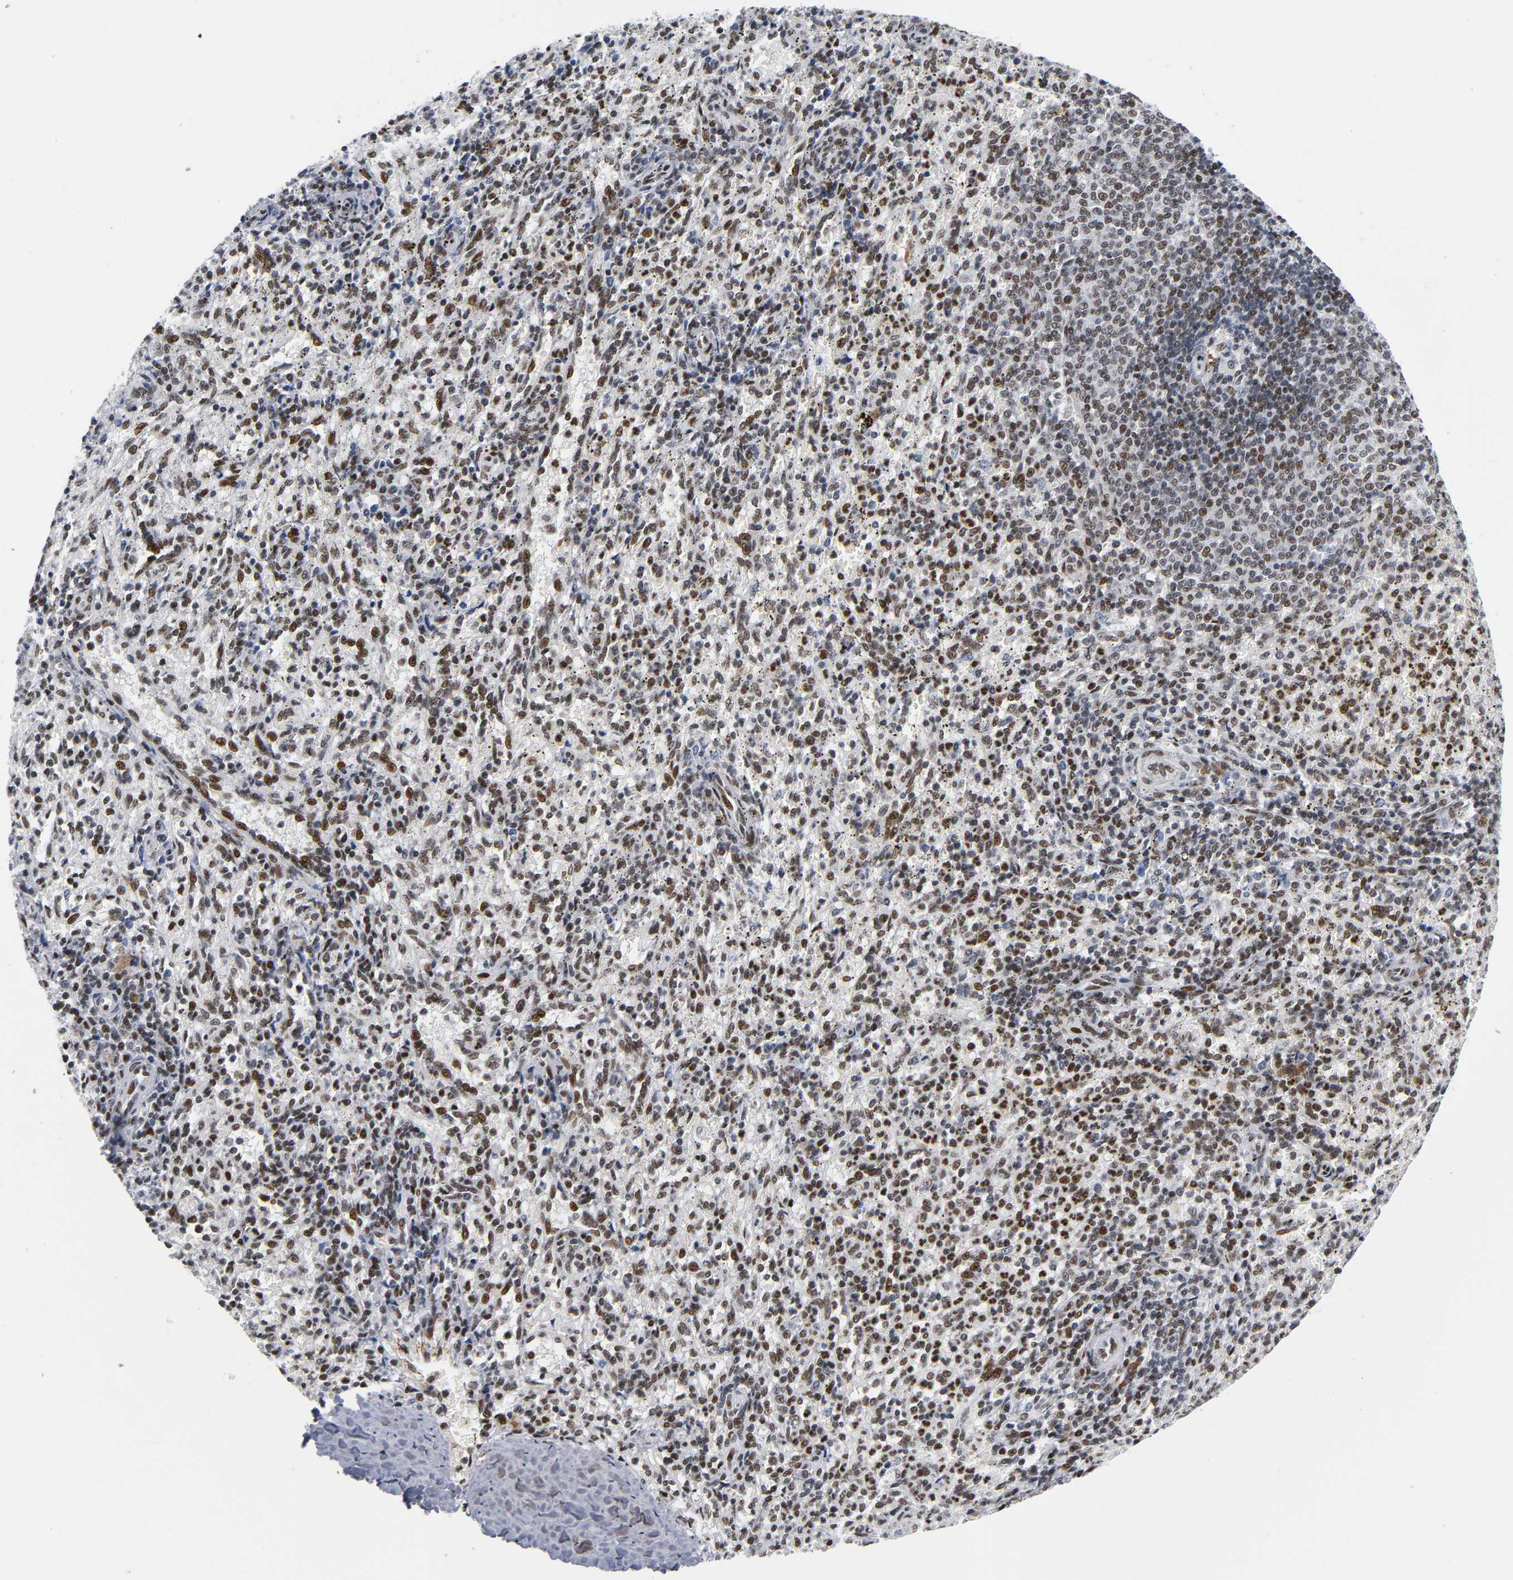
{"staining": {"intensity": "moderate", "quantity": ">75%", "location": "nuclear"}, "tissue": "spleen", "cell_type": "Cells in red pulp", "image_type": "normal", "snomed": [{"axis": "morphology", "description": "Normal tissue, NOS"}, {"axis": "topography", "description": "Spleen"}], "caption": "The photomicrograph reveals staining of benign spleen, revealing moderate nuclear protein expression (brown color) within cells in red pulp. (DAB (3,3'-diaminobenzidine) IHC, brown staining for protein, blue staining for nuclei).", "gene": "CREBBP", "patient": {"sex": "female", "age": 10}}